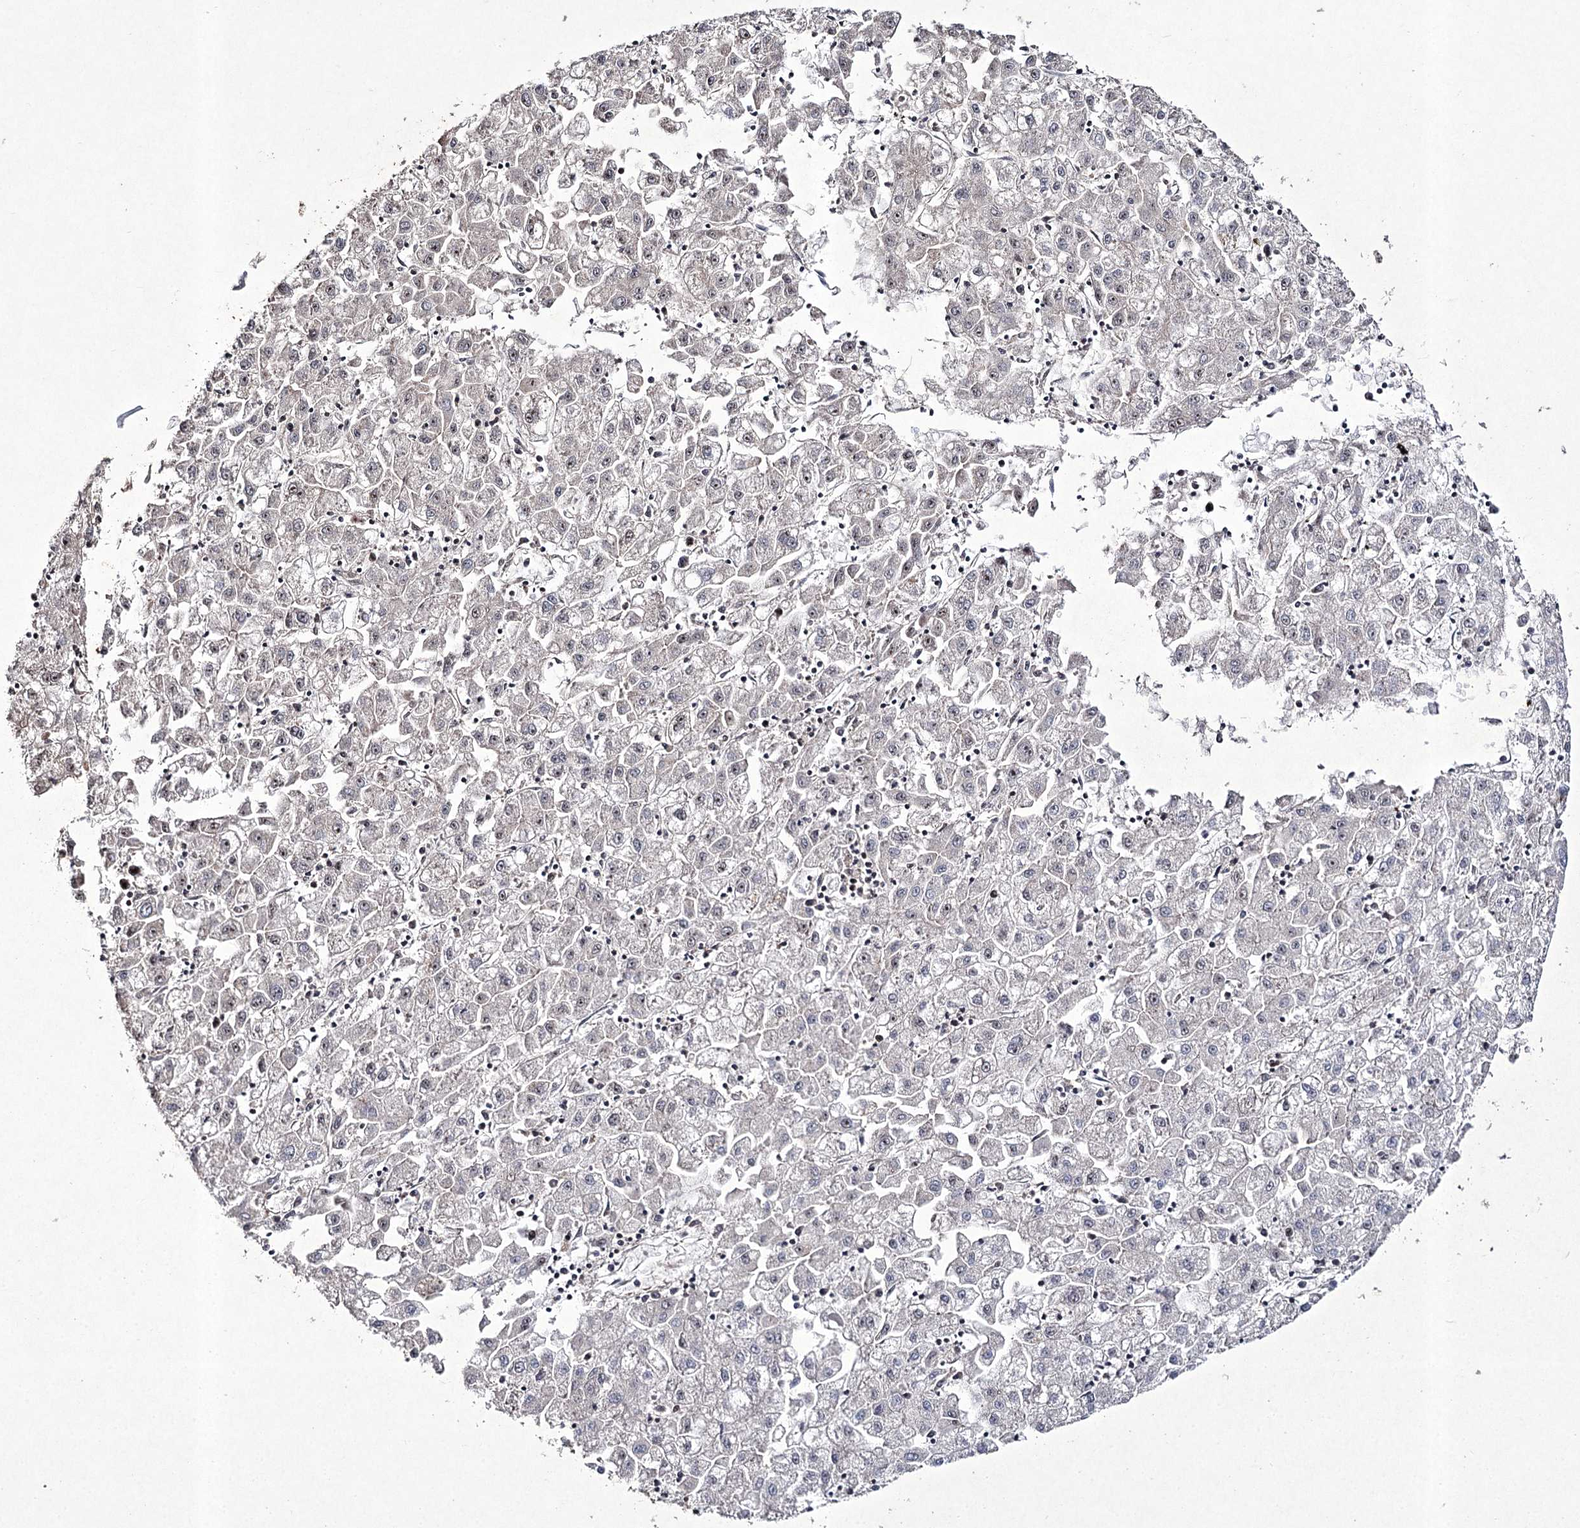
{"staining": {"intensity": "negative", "quantity": "none", "location": "none"}, "tissue": "liver cancer", "cell_type": "Tumor cells", "image_type": "cancer", "snomed": [{"axis": "morphology", "description": "Carcinoma, Hepatocellular, NOS"}, {"axis": "topography", "description": "Liver"}], "caption": "Tumor cells show no significant protein positivity in hepatocellular carcinoma (liver).", "gene": "CCDC59", "patient": {"sex": "male", "age": 72}}